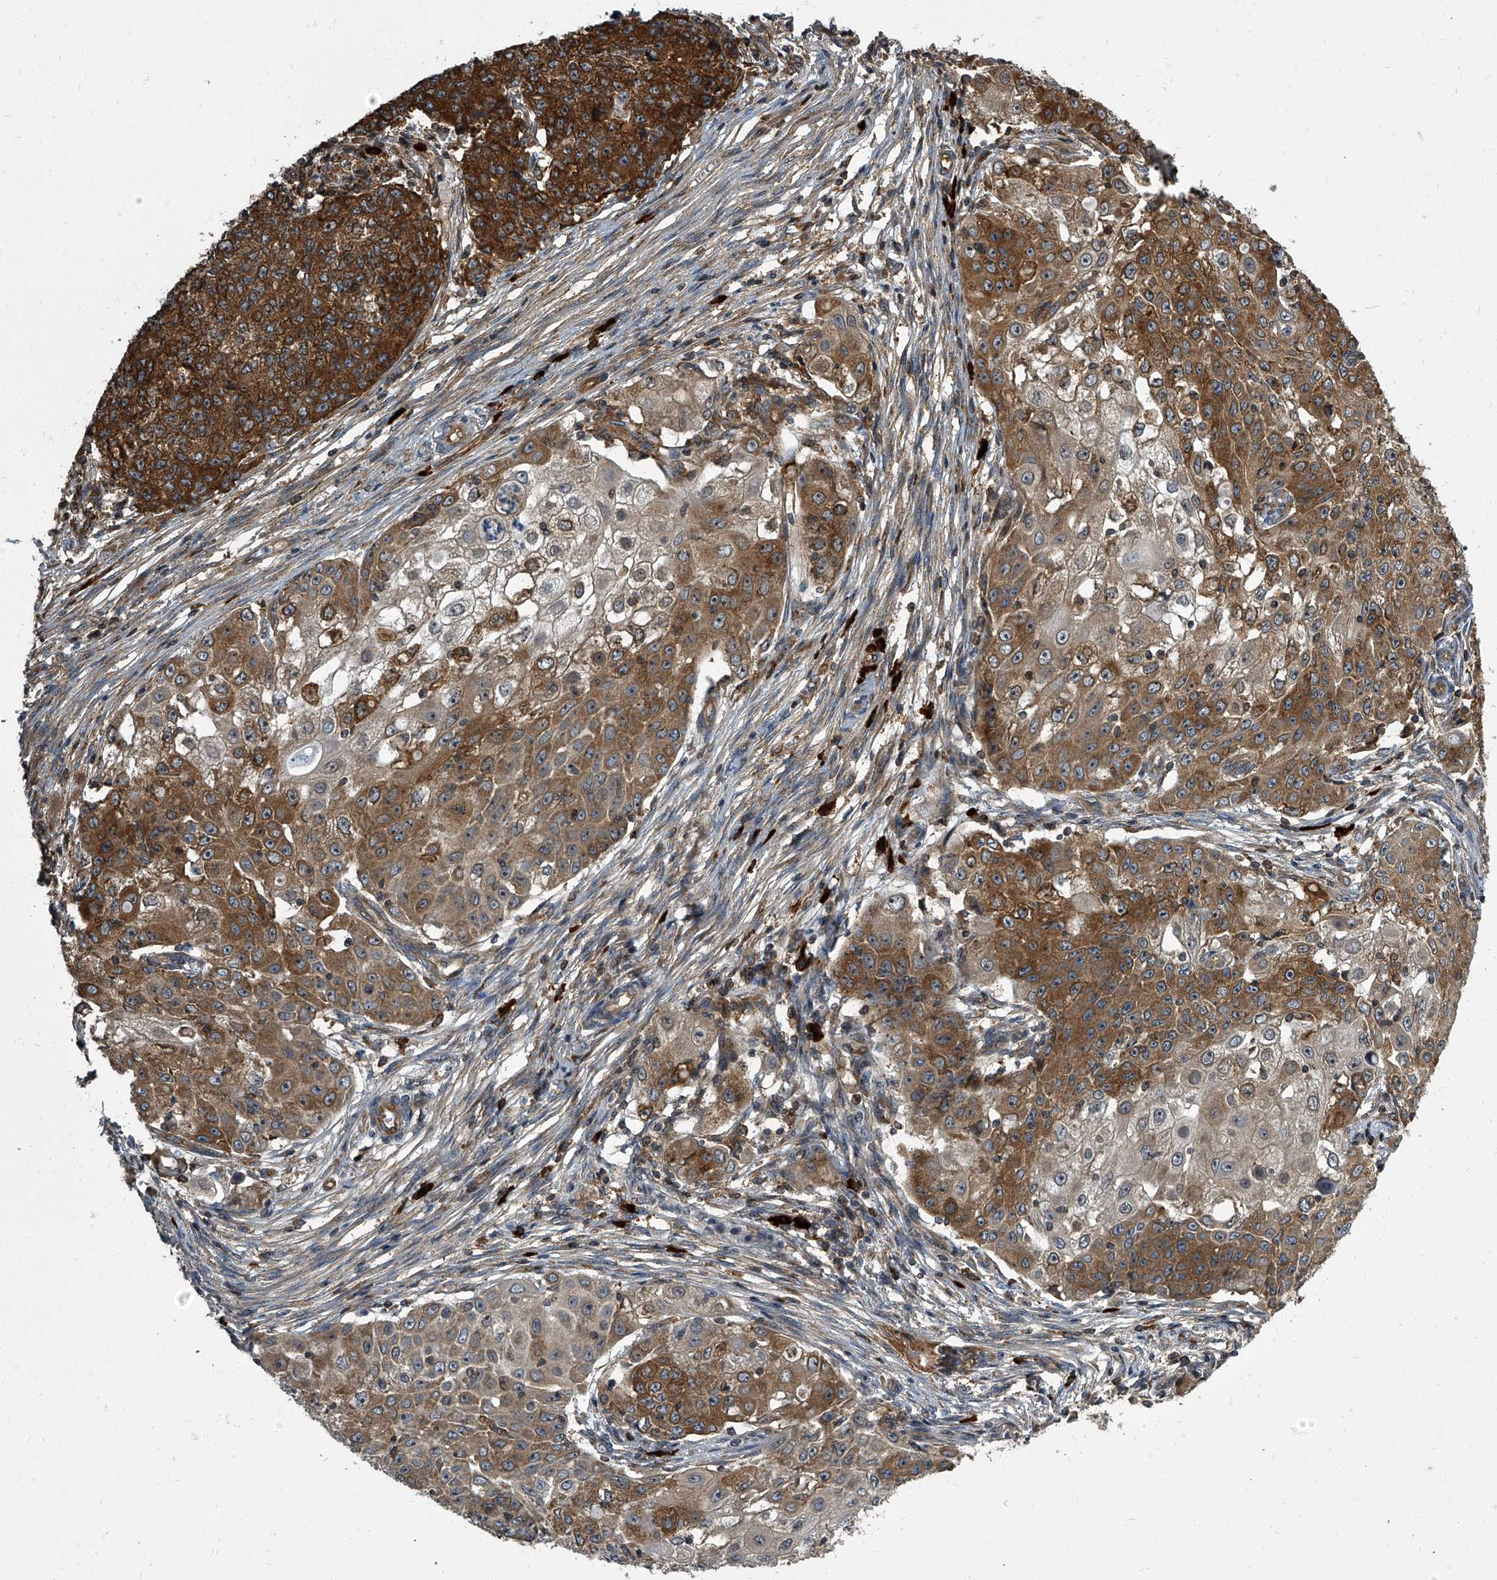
{"staining": {"intensity": "strong", "quantity": ">75%", "location": "cytoplasmic/membranous"}, "tissue": "ovarian cancer", "cell_type": "Tumor cells", "image_type": "cancer", "snomed": [{"axis": "morphology", "description": "Carcinoma, endometroid"}, {"axis": "topography", "description": "Ovary"}], "caption": "Tumor cells exhibit strong cytoplasmic/membranous positivity in about >75% of cells in ovarian cancer.", "gene": "CDV3", "patient": {"sex": "female", "age": 42}}